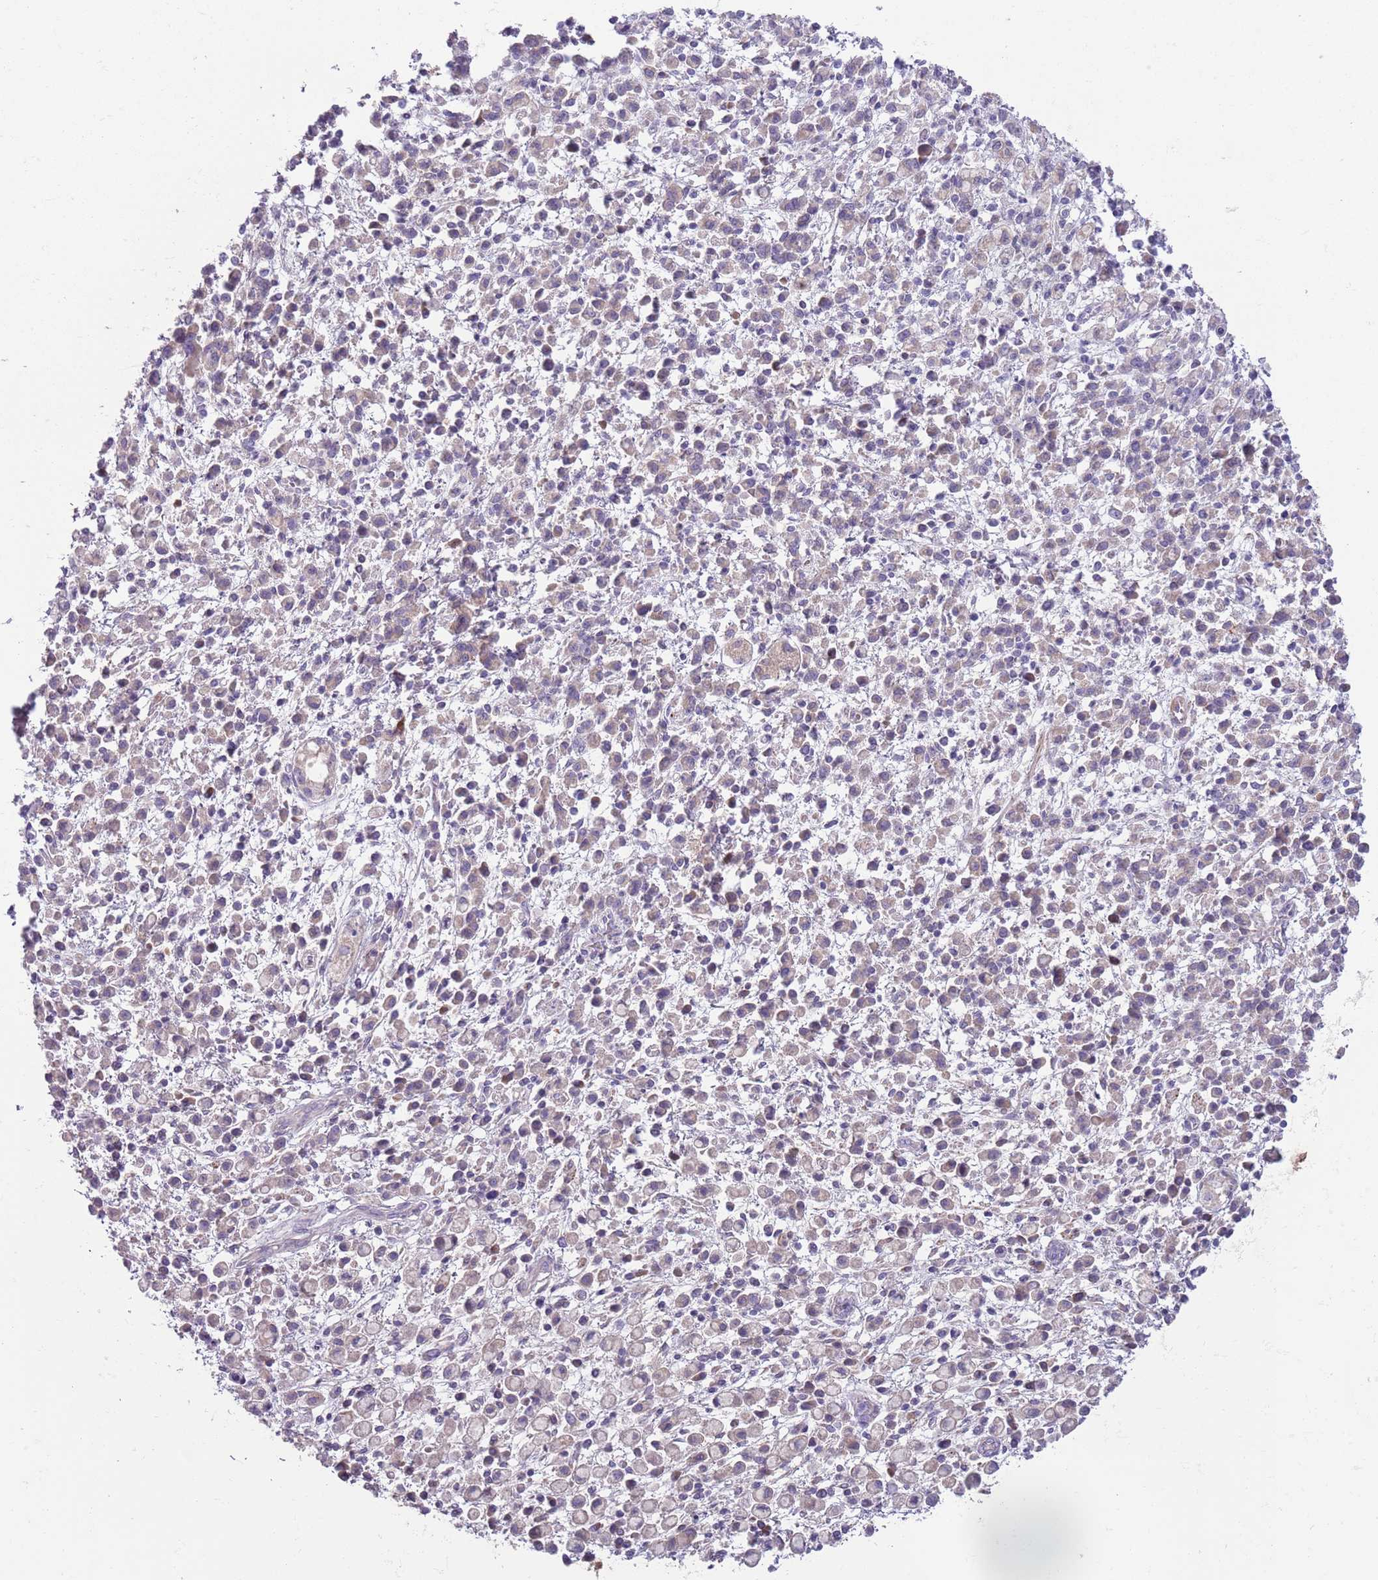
{"staining": {"intensity": "negative", "quantity": "none", "location": "none"}, "tissue": "stomach cancer", "cell_type": "Tumor cells", "image_type": "cancer", "snomed": [{"axis": "morphology", "description": "Adenocarcinoma, NOS"}, {"axis": "topography", "description": "Stomach"}], "caption": "Immunohistochemical staining of human stomach cancer demonstrates no significant staining in tumor cells.", "gene": "CFH", "patient": {"sex": "male", "age": 77}}